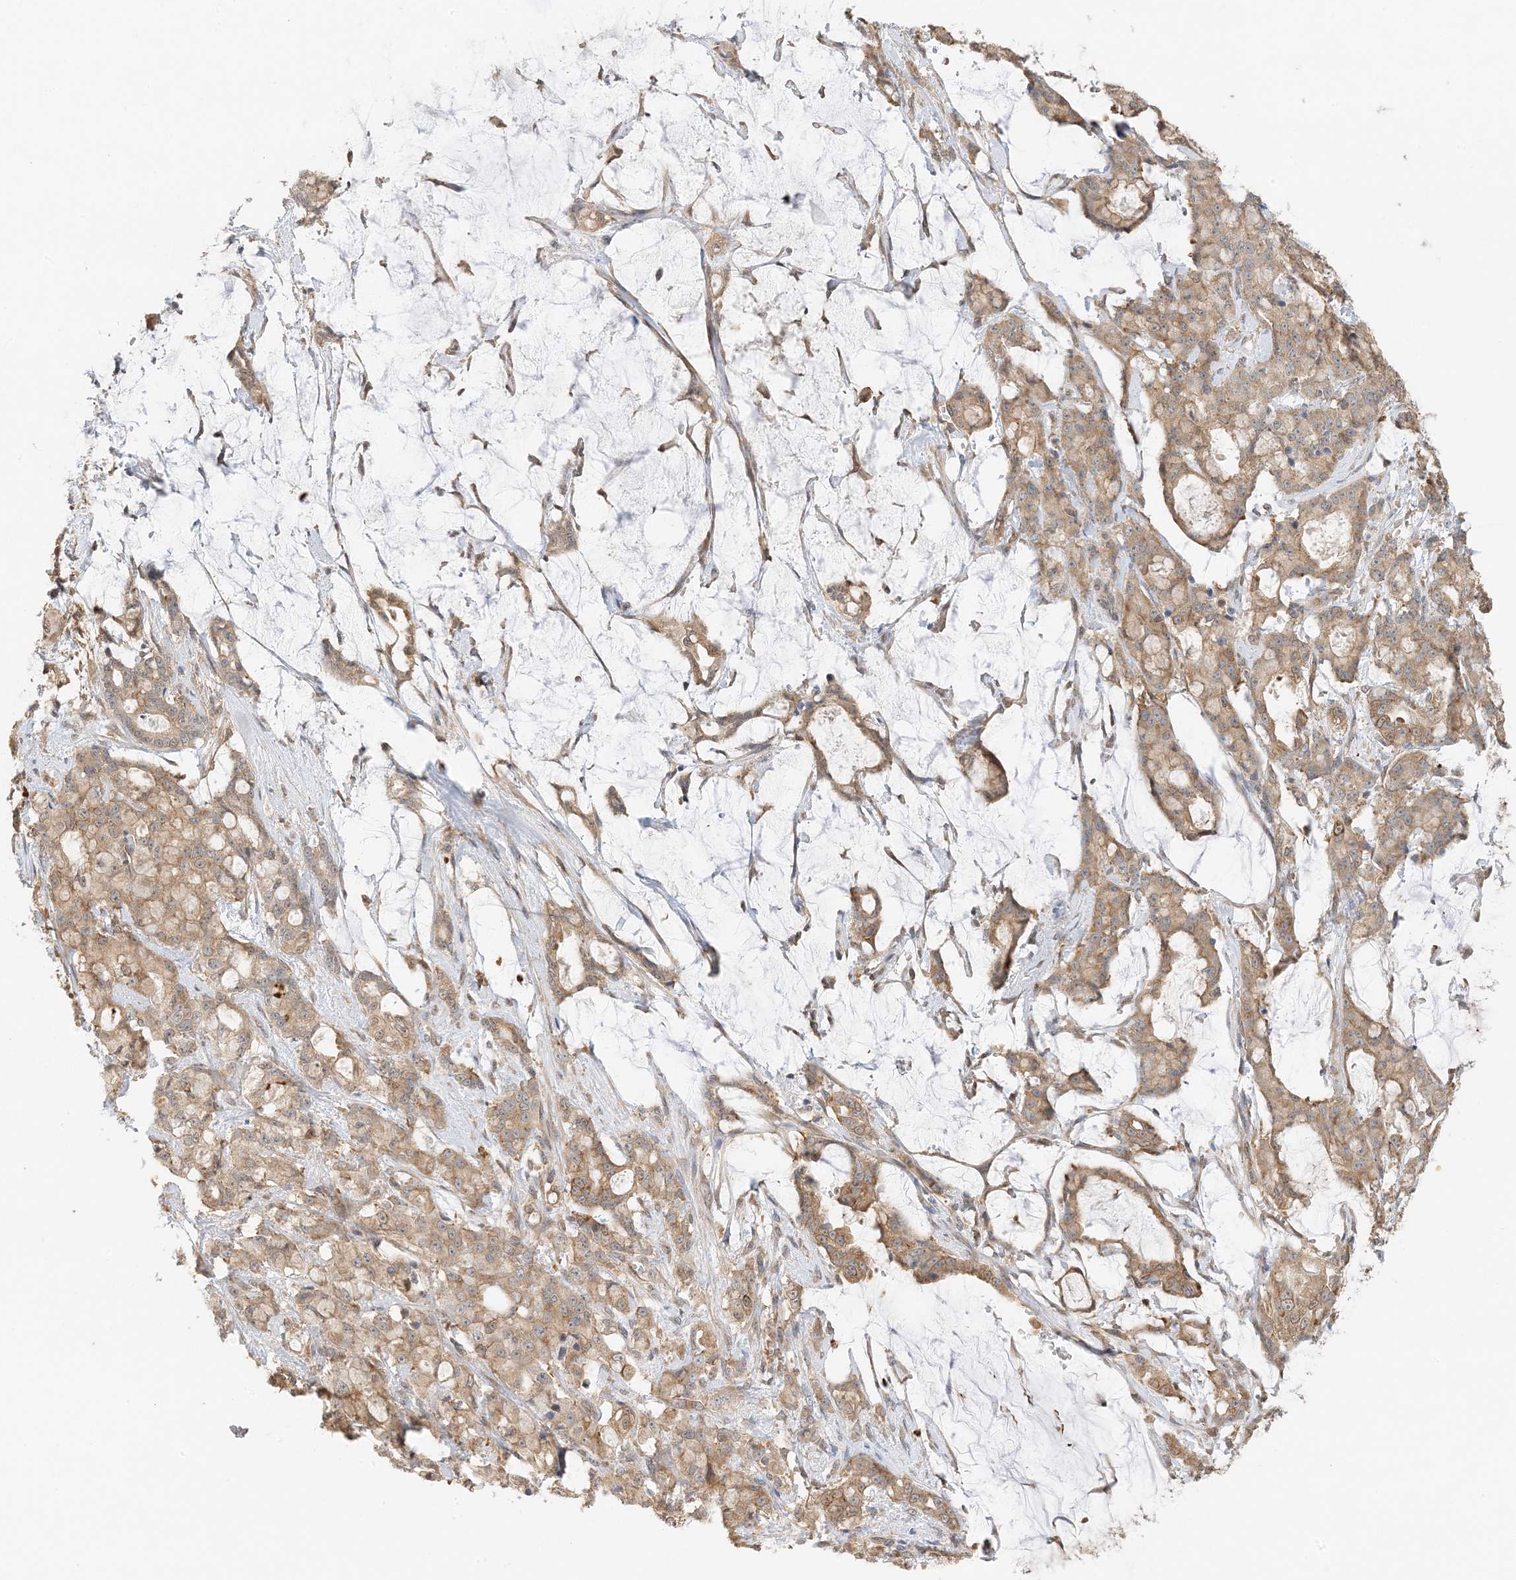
{"staining": {"intensity": "moderate", "quantity": ">75%", "location": "cytoplasmic/membranous"}, "tissue": "pancreatic cancer", "cell_type": "Tumor cells", "image_type": "cancer", "snomed": [{"axis": "morphology", "description": "Adenocarcinoma, NOS"}, {"axis": "topography", "description": "Pancreas"}], "caption": "IHC staining of pancreatic cancer, which displays medium levels of moderate cytoplasmic/membranous positivity in approximately >75% of tumor cells indicating moderate cytoplasmic/membranous protein staining. The staining was performed using DAB (brown) for protein detection and nuclei were counterstained in hematoxylin (blue).", "gene": "UBAP2L", "patient": {"sex": "female", "age": 73}}